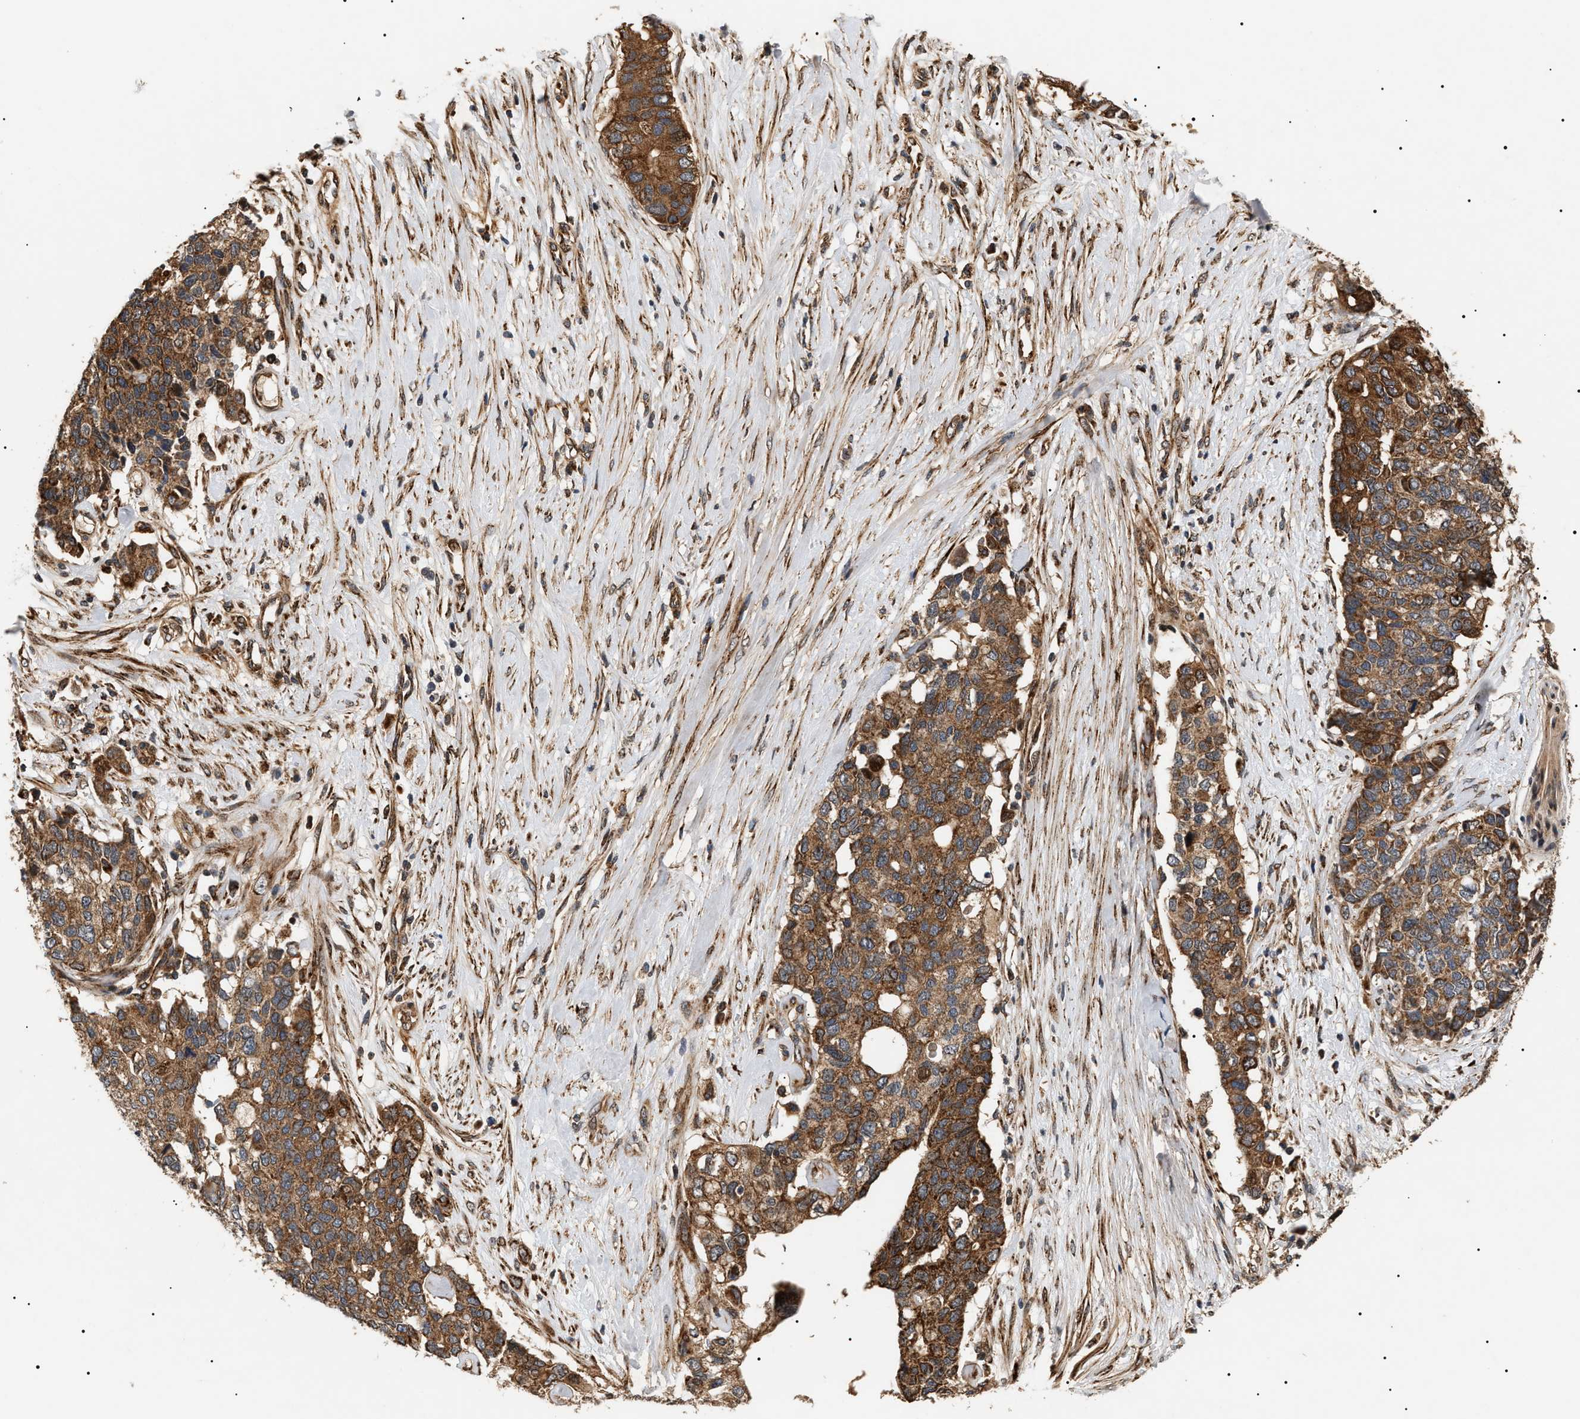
{"staining": {"intensity": "strong", "quantity": ">75%", "location": "cytoplasmic/membranous"}, "tissue": "pancreatic cancer", "cell_type": "Tumor cells", "image_type": "cancer", "snomed": [{"axis": "morphology", "description": "Adenocarcinoma, NOS"}, {"axis": "topography", "description": "Pancreas"}], "caption": "Immunohistochemistry (IHC) photomicrograph of pancreatic cancer (adenocarcinoma) stained for a protein (brown), which displays high levels of strong cytoplasmic/membranous staining in approximately >75% of tumor cells.", "gene": "ZBTB26", "patient": {"sex": "female", "age": 56}}